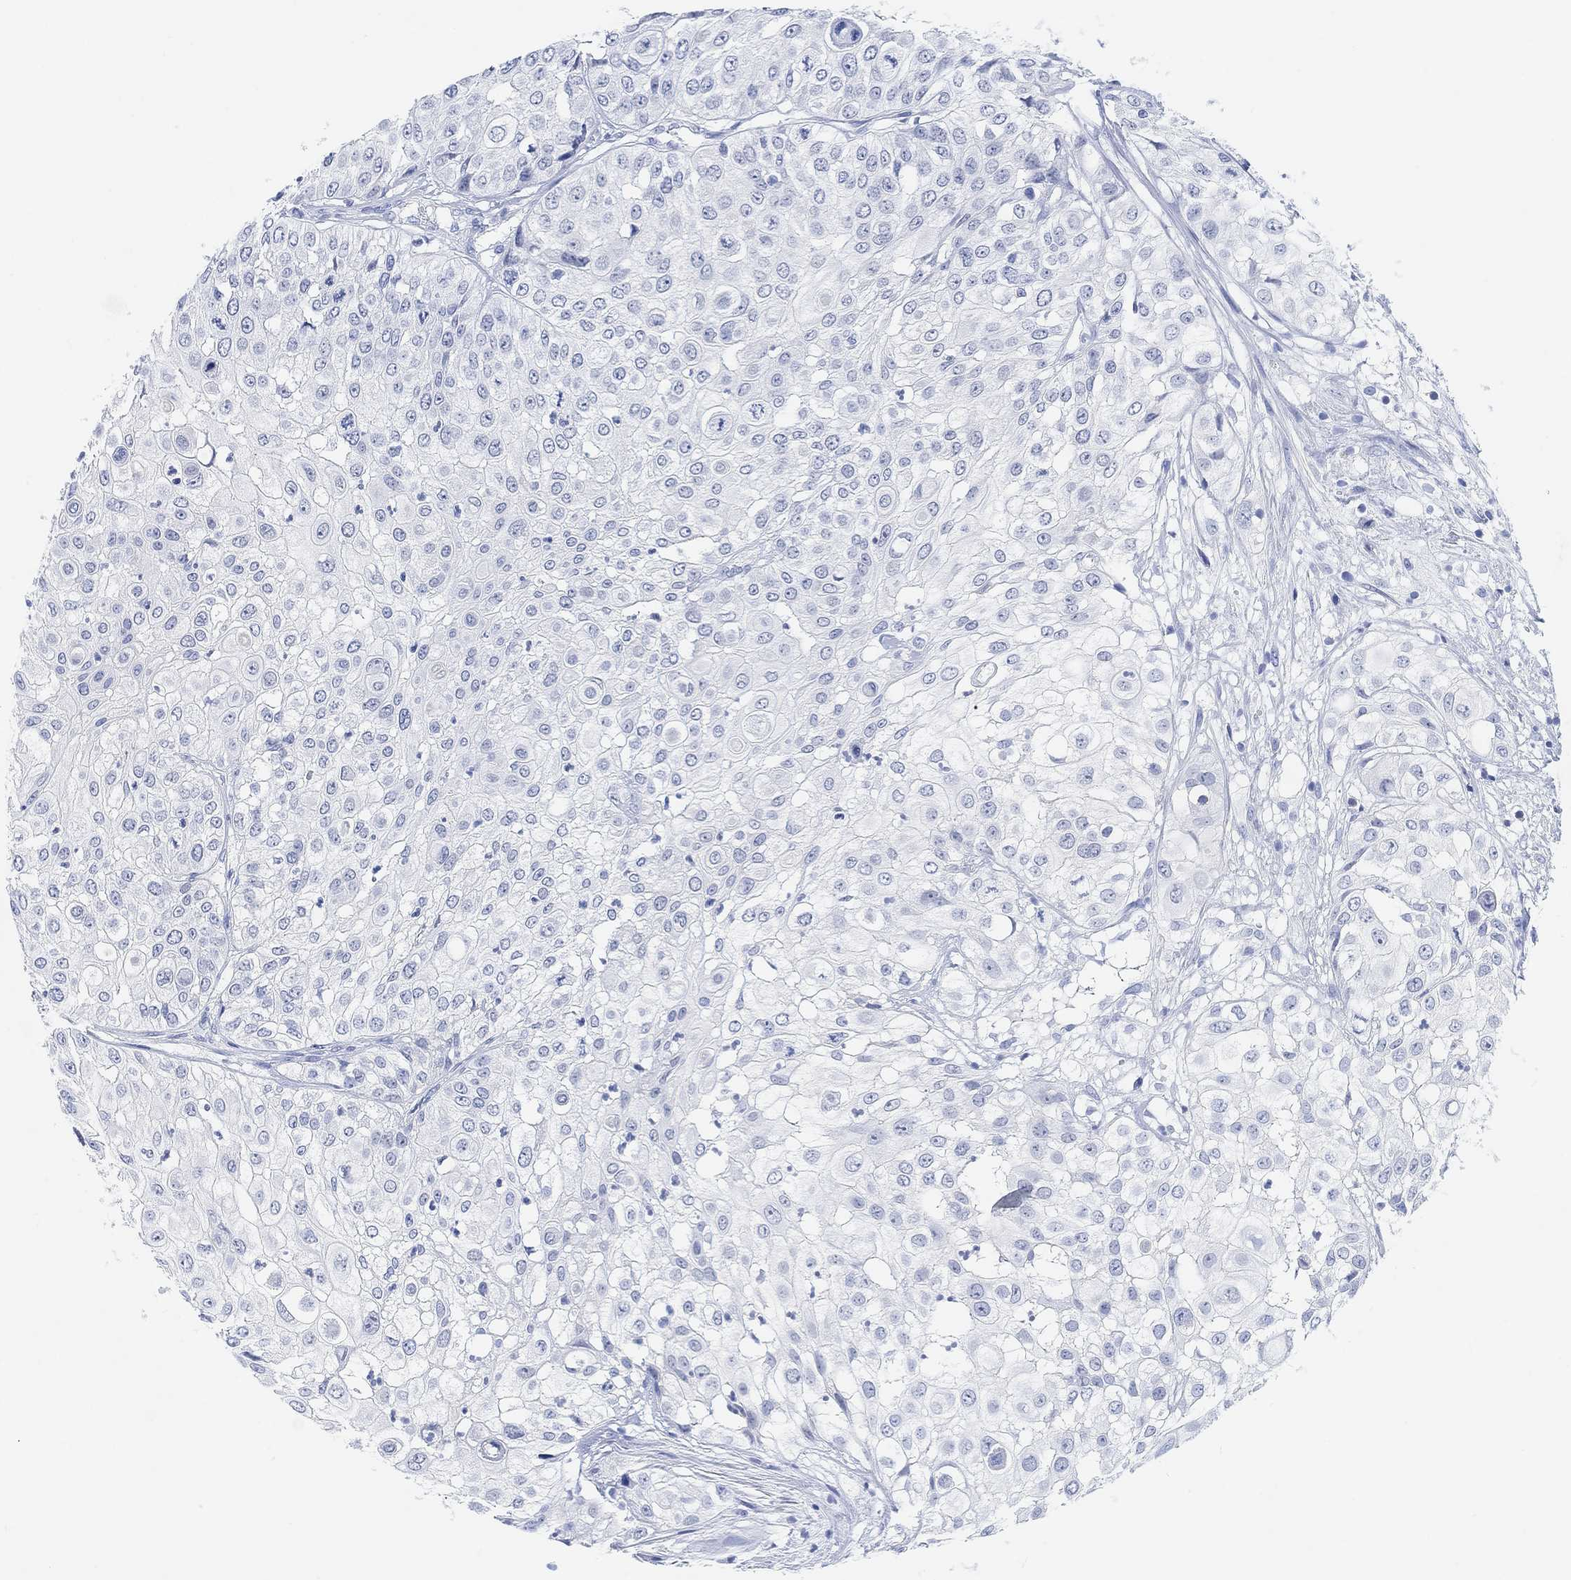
{"staining": {"intensity": "negative", "quantity": "none", "location": "none"}, "tissue": "urothelial cancer", "cell_type": "Tumor cells", "image_type": "cancer", "snomed": [{"axis": "morphology", "description": "Urothelial carcinoma, High grade"}, {"axis": "topography", "description": "Urinary bladder"}], "caption": "Urothelial cancer was stained to show a protein in brown. There is no significant positivity in tumor cells.", "gene": "ENO4", "patient": {"sex": "female", "age": 79}}